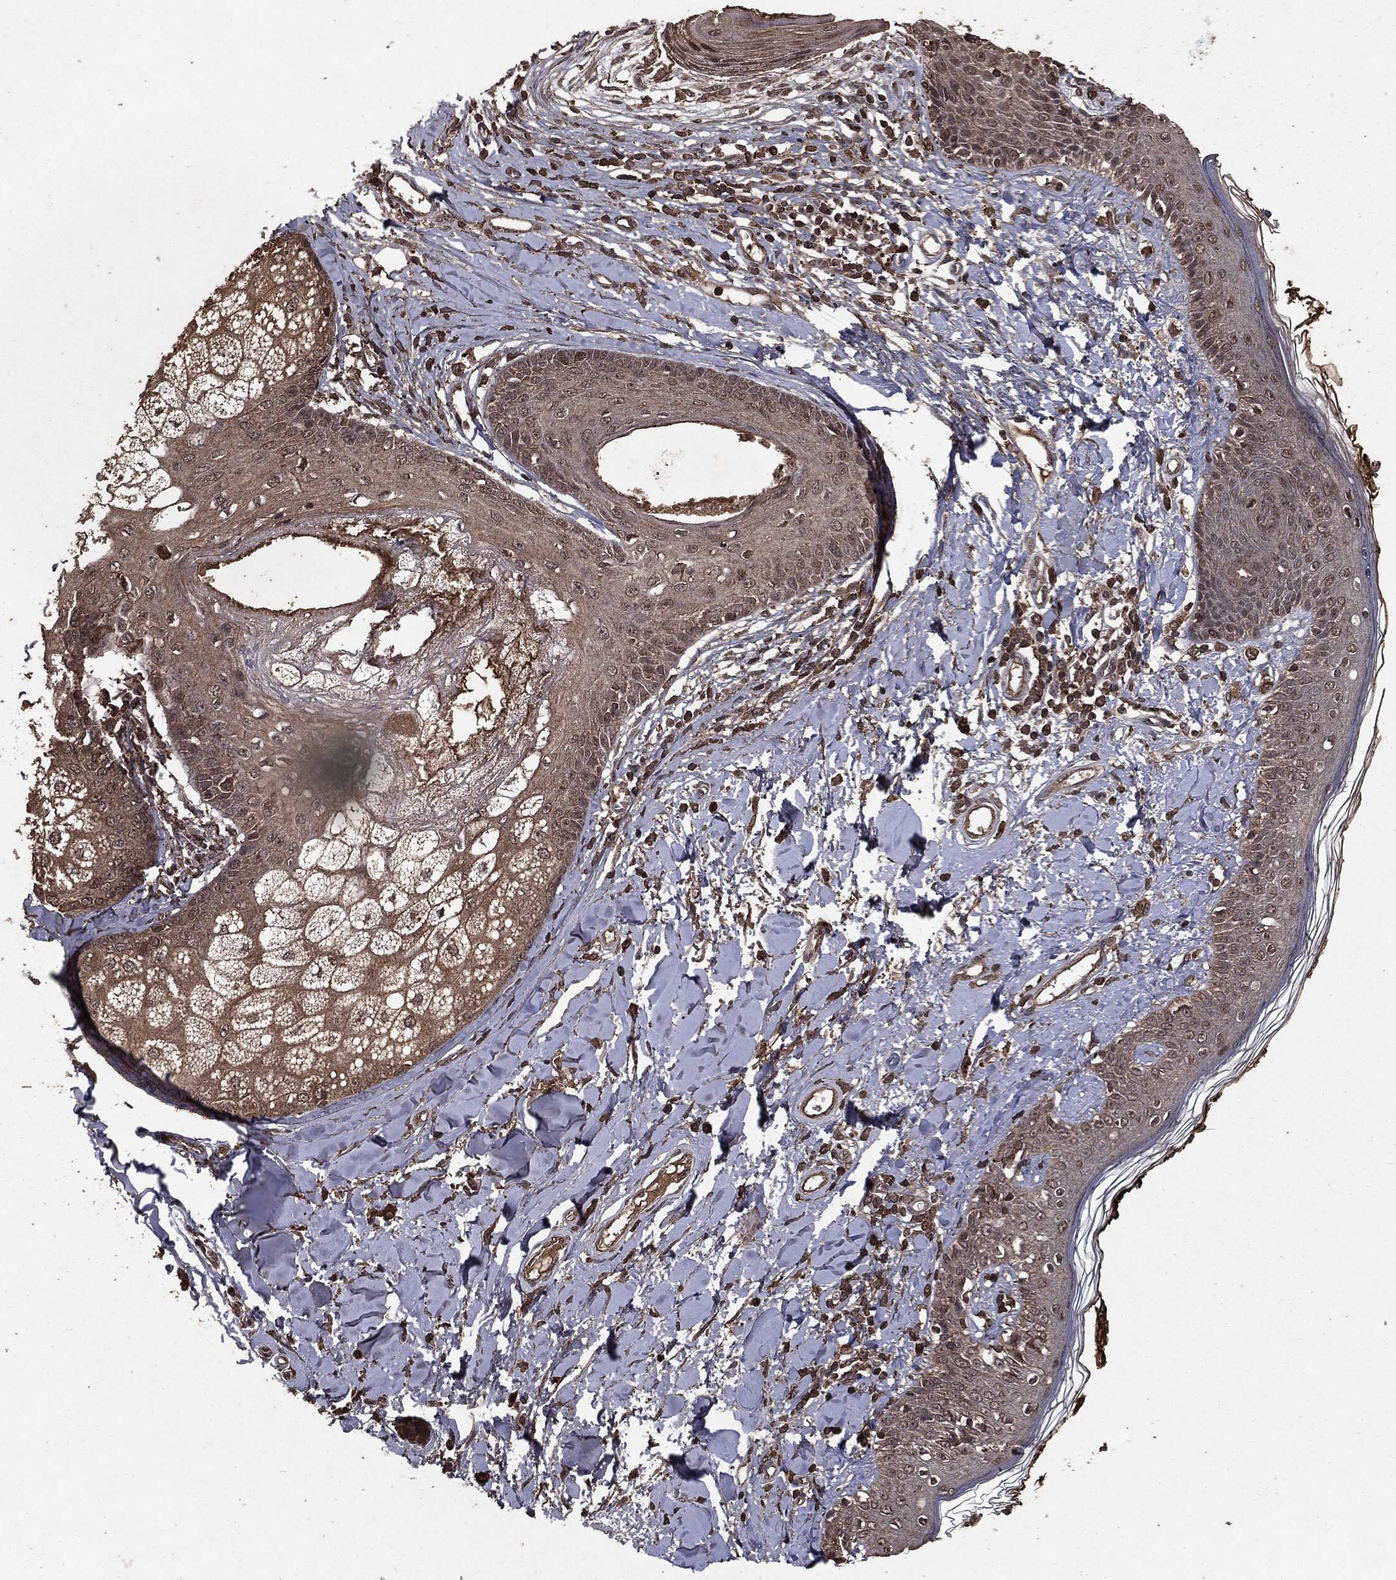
{"staining": {"intensity": "moderate", "quantity": "25%-75%", "location": "cytoplasmic/membranous"}, "tissue": "skin", "cell_type": "Fibroblasts", "image_type": "normal", "snomed": [{"axis": "morphology", "description": "Normal tissue, NOS"}, {"axis": "topography", "description": "Skin"}], "caption": "Fibroblasts reveal moderate cytoplasmic/membranous positivity in about 25%-75% of cells in benign skin.", "gene": "NME1", "patient": {"sex": "male", "age": 76}}